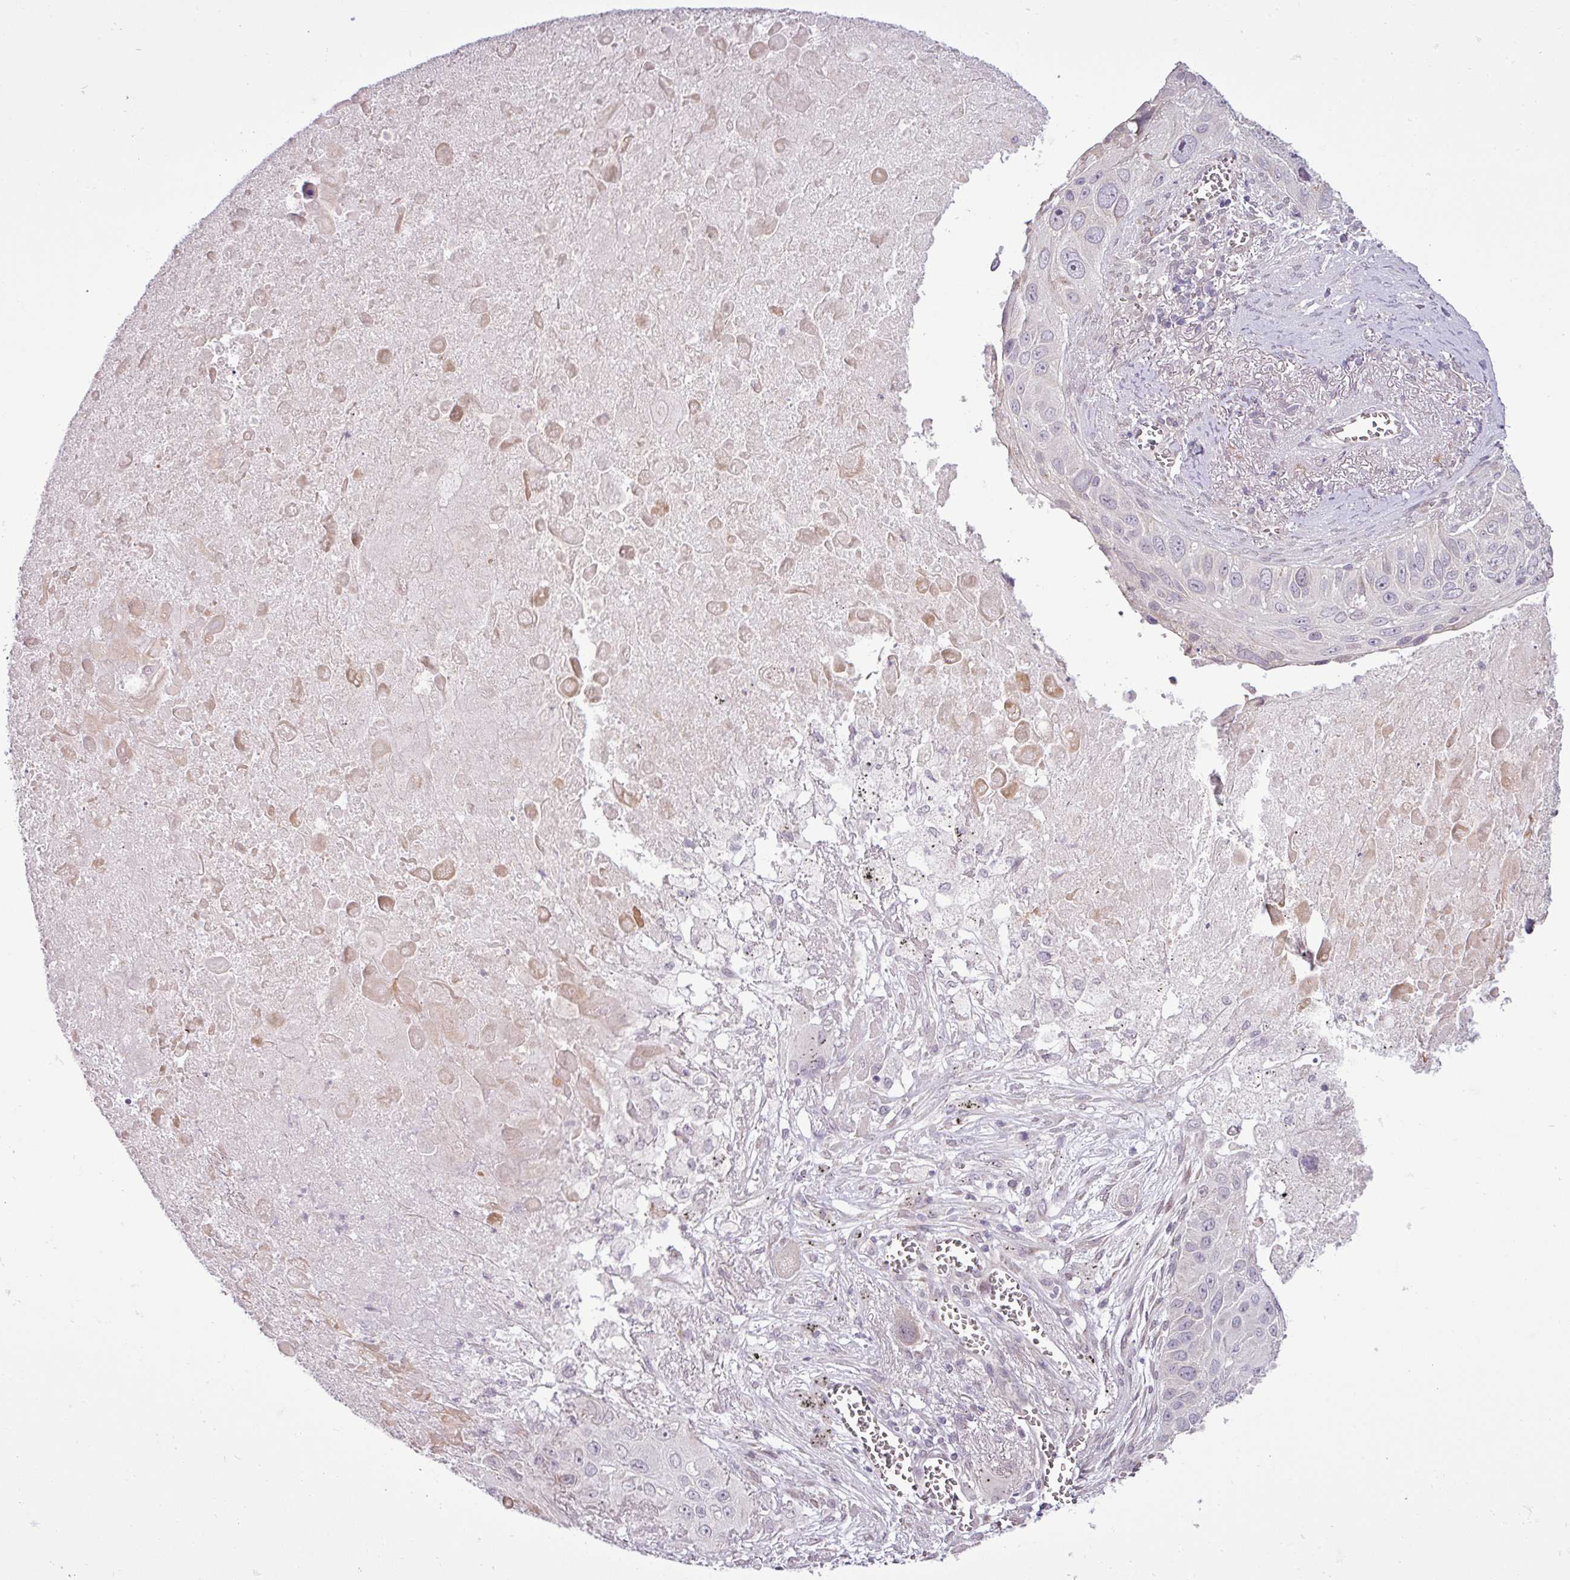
{"staining": {"intensity": "negative", "quantity": "none", "location": "none"}, "tissue": "lung cancer", "cell_type": "Tumor cells", "image_type": "cancer", "snomed": [{"axis": "morphology", "description": "Squamous cell carcinoma, NOS"}, {"axis": "topography", "description": "Lung"}], "caption": "Lung cancer (squamous cell carcinoma) was stained to show a protein in brown. There is no significant expression in tumor cells.", "gene": "GPT2", "patient": {"sex": "male", "age": 66}}